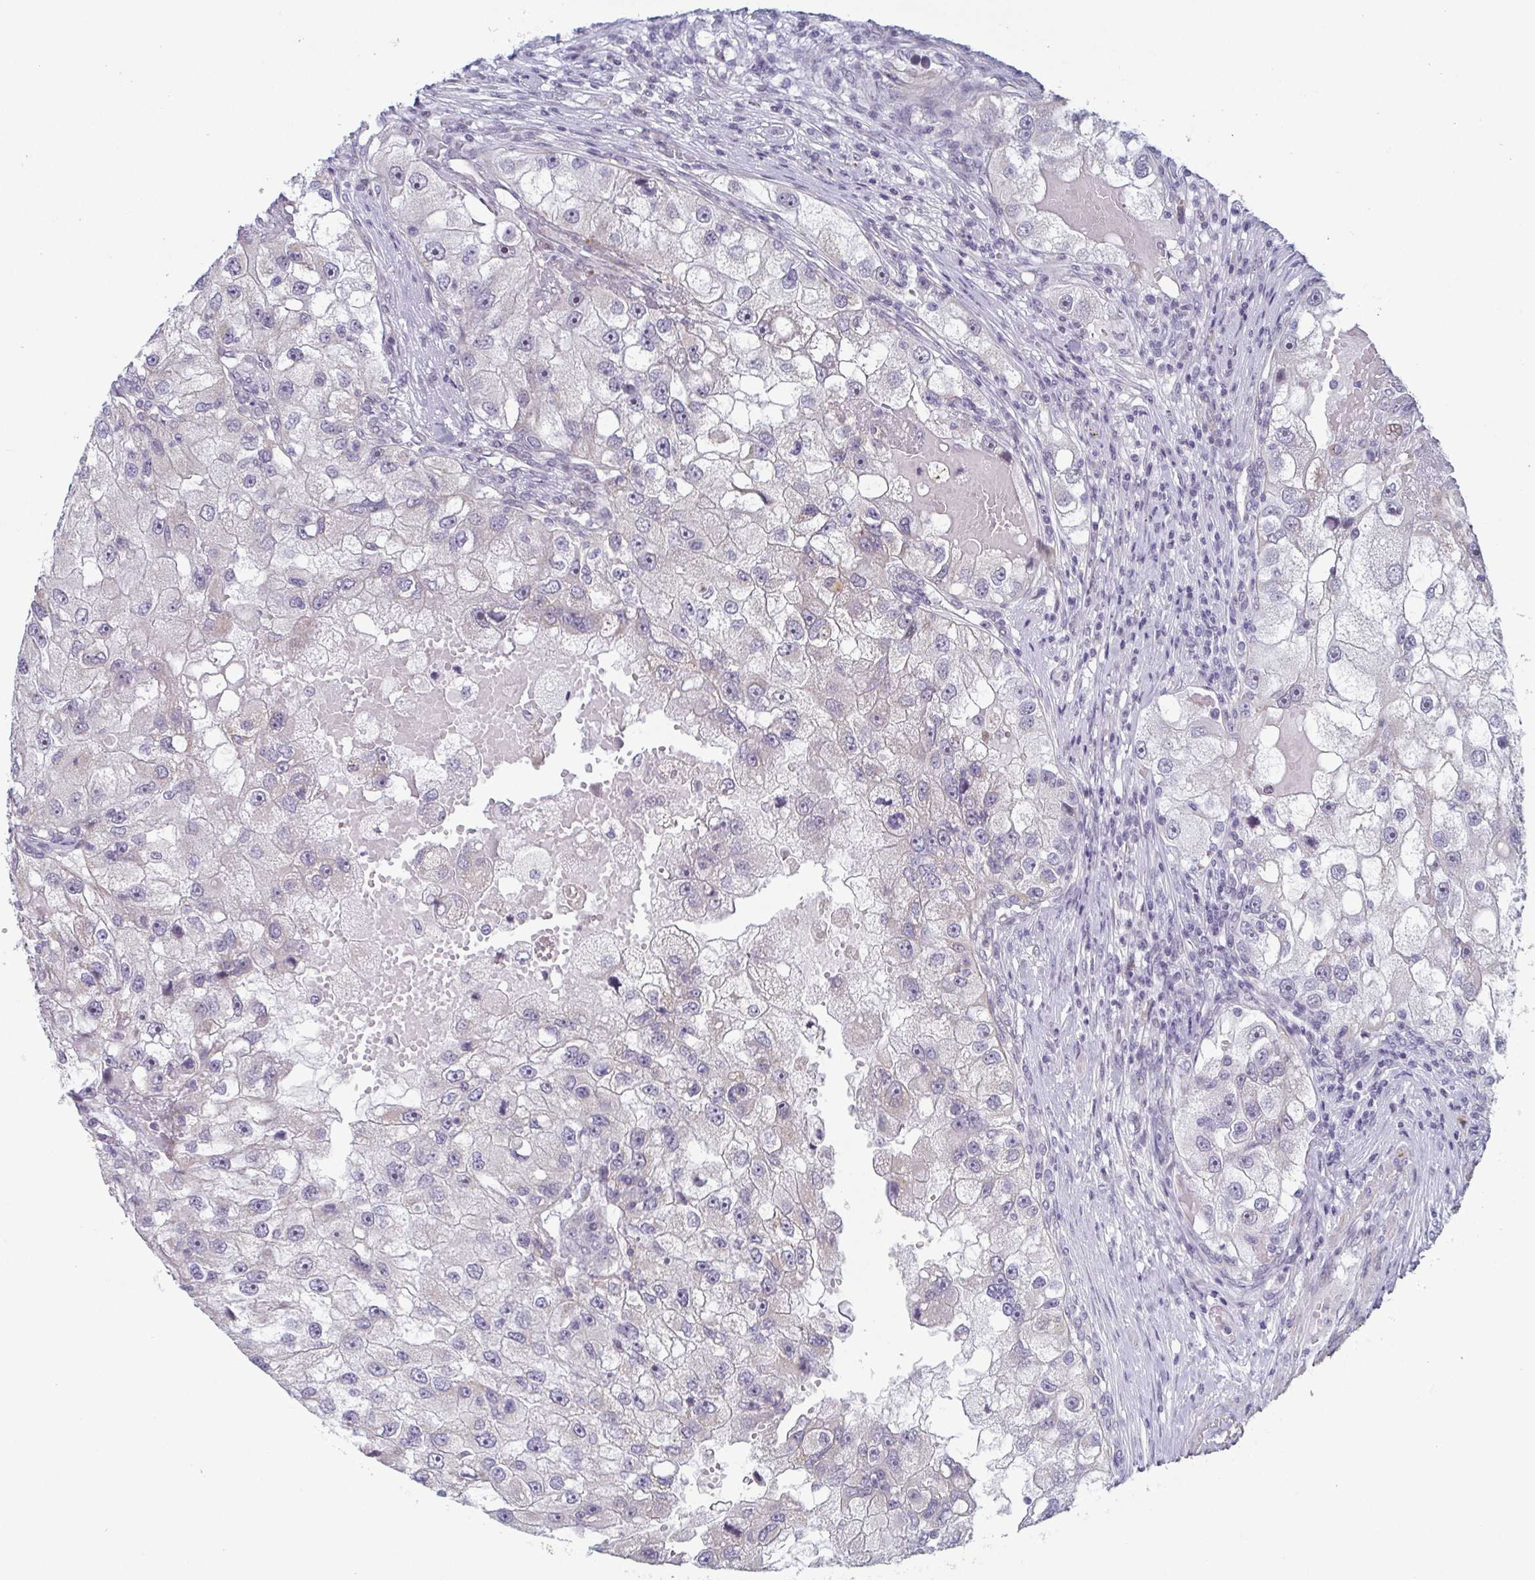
{"staining": {"intensity": "negative", "quantity": "none", "location": "none"}, "tissue": "renal cancer", "cell_type": "Tumor cells", "image_type": "cancer", "snomed": [{"axis": "morphology", "description": "Adenocarcinoma, NOS"}, {"axis": "topography", "description": "Kidney"}], "caption": "Immunohistochemical staining of renal cancer (adenocarcinoma) exhibits no significant expression in tumor cells.", "gene": "EXOSC7", "patient": {"sex": "male", "age": 63}}